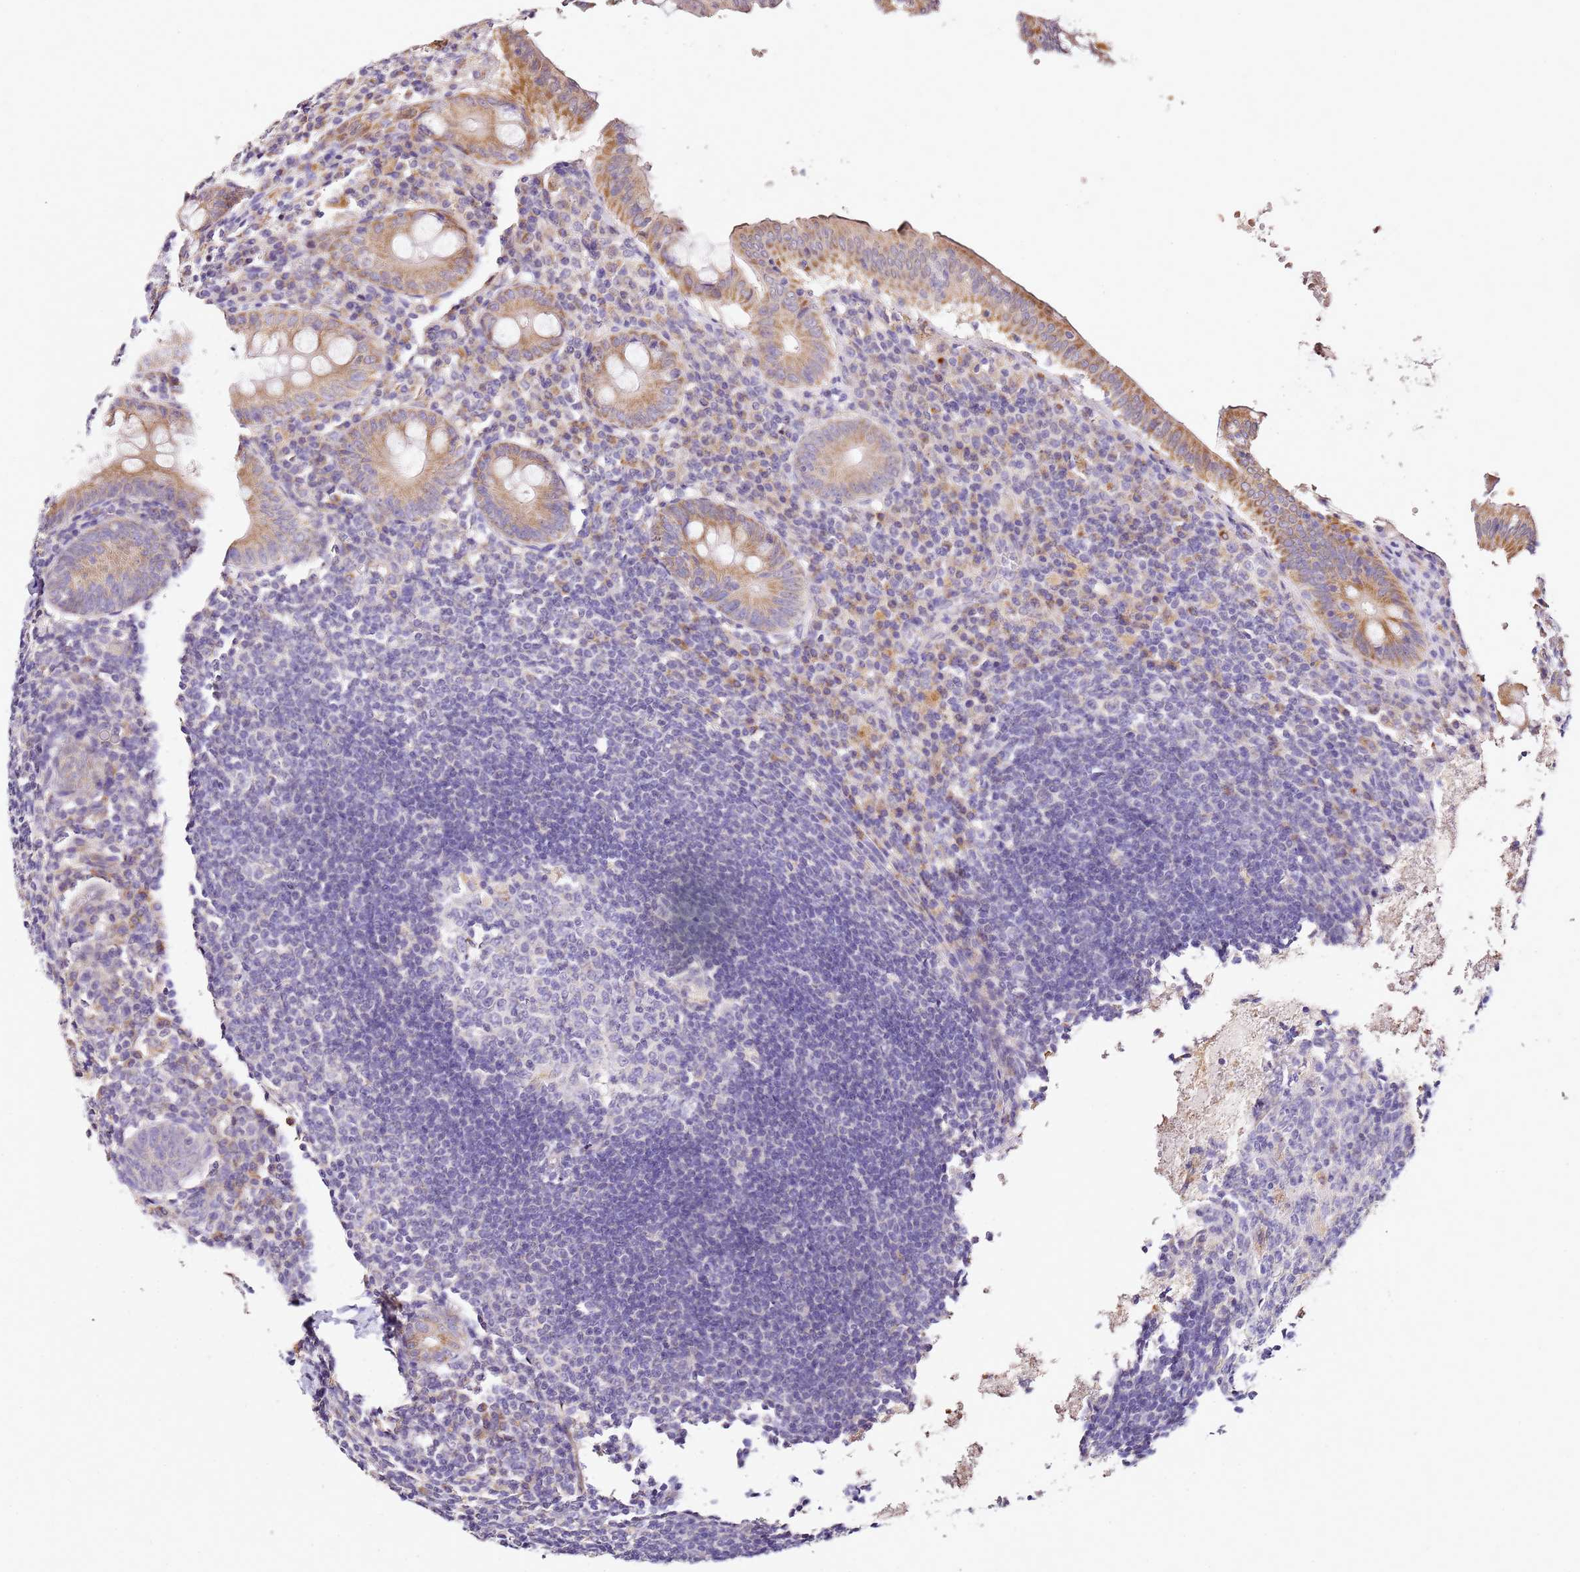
{"staining": {"intensity": "moderate", "quantity": ">75%", "location": "cytoplasmic/membranous"}, "tissue": "appendix", "cell_type": "Glandular cells", "image_type": "normal", "snomed": [{"axis": "morphology", "description": "Normal tissue, NOS"}, {"axis": "topography", "description": "Appendix"}], "caption": "Immunohistochemical staining of normal appendix reveals >75% levels of moderate cytoplasmic/membranous protein staining in approximately >75% of glandular cells. The protein of interest is stained brown, and the nuclei are stained in blue (DAB (3,3'-diaminobenzidine) IHC with brightfield microscopy, high magnification).", "gene": "OR2B11", "patient": {"sex": "female", "age": 54}}